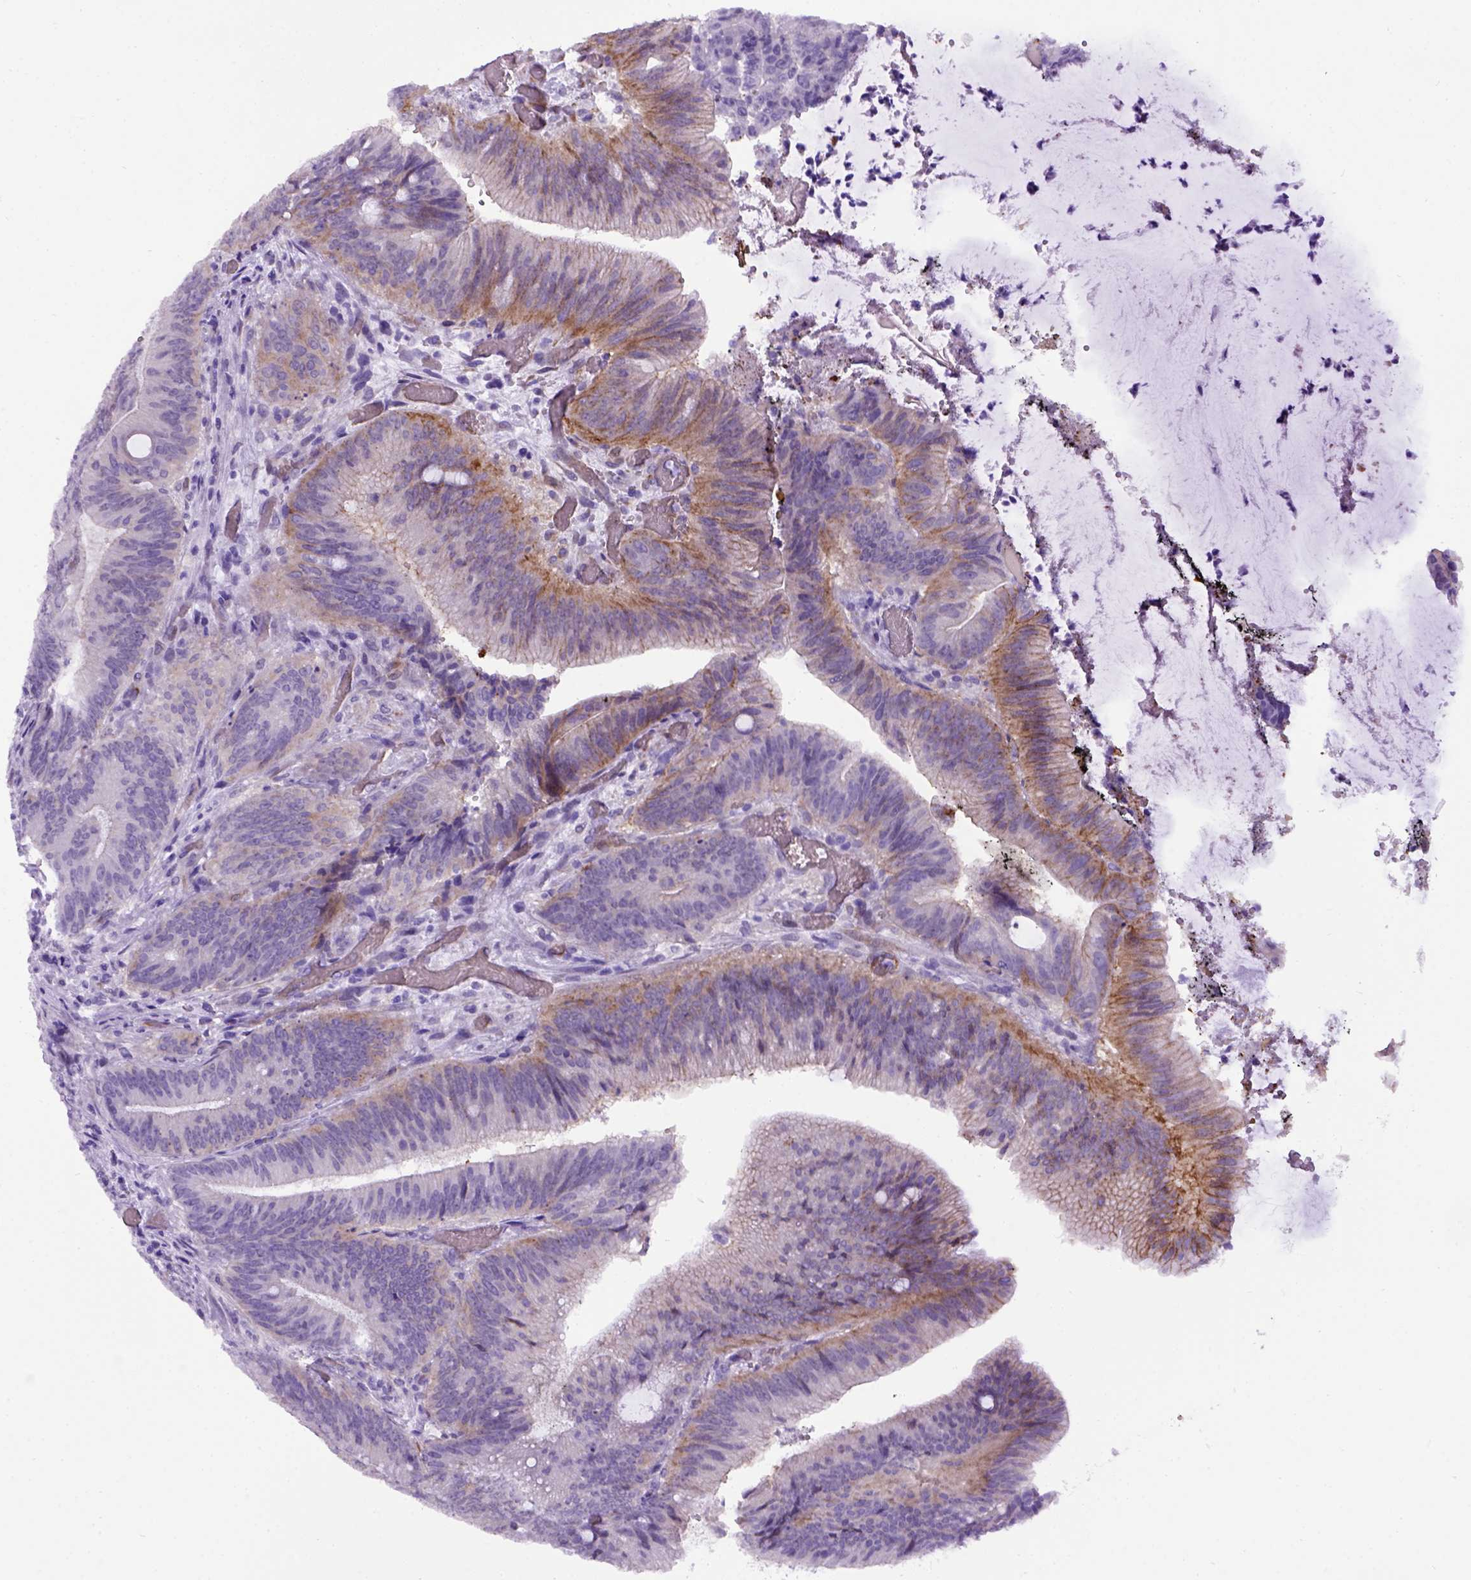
{"staining": {"intensity": "moderate", "quantity": "<25%", "location": "cytoplasmic/membranous"}, "tissue": "colorectal cancer", "cell_type": "Tumor cells", "image_type": "cancer", "snomed": [{"axis": "morphology", "description": "Adenocarcinoma, NOS"}, {"axis": "topography", "description": "Colon"}], "caption": "Colorectal adenocarcinoma was stained to show a protein in brown. There is low levels of moderate cytoplasmic/membranous staining in about <25% of tumor cells.", "gene": "ADAM12", "patient": {"sex": "female", "age": 43}}